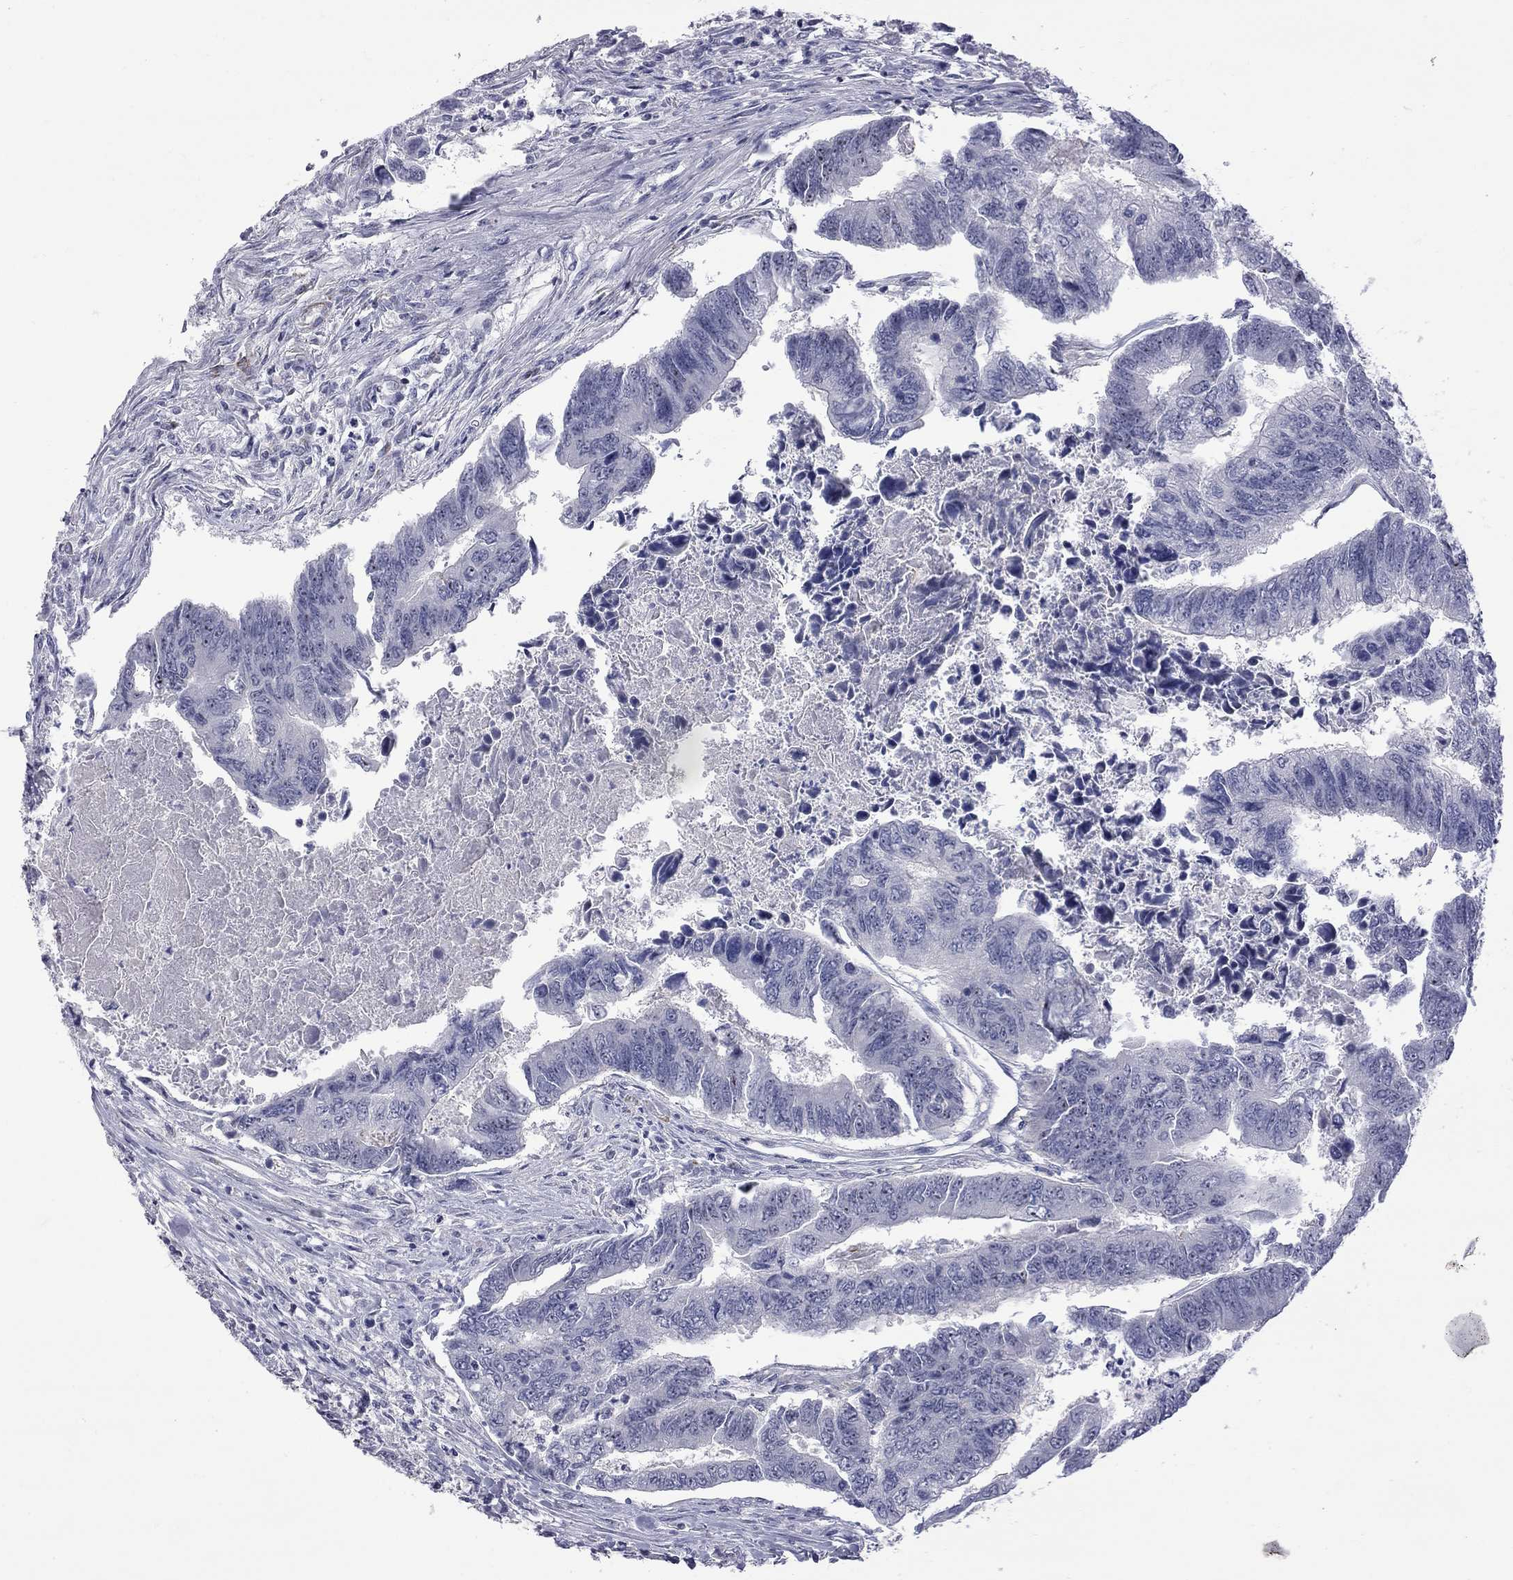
{"staining": {"intensity": "negative", "quantity": "none", "location": "none"}, "tissue": "colorectal cancer", "cell_type": "Tumor cells", "image_type": "cancer", "snomed": [{"axis": "morphology", "description": "Adenocarcinoma, NOS"}, {"axis": "topography", "description": "Colon"}], "caption": "Photomicrograph shows no significant protein positivity in tumor cells of colorectal cancer.", "gene": "GSG1L", "patient": {"sex": "female", "age": 65}}